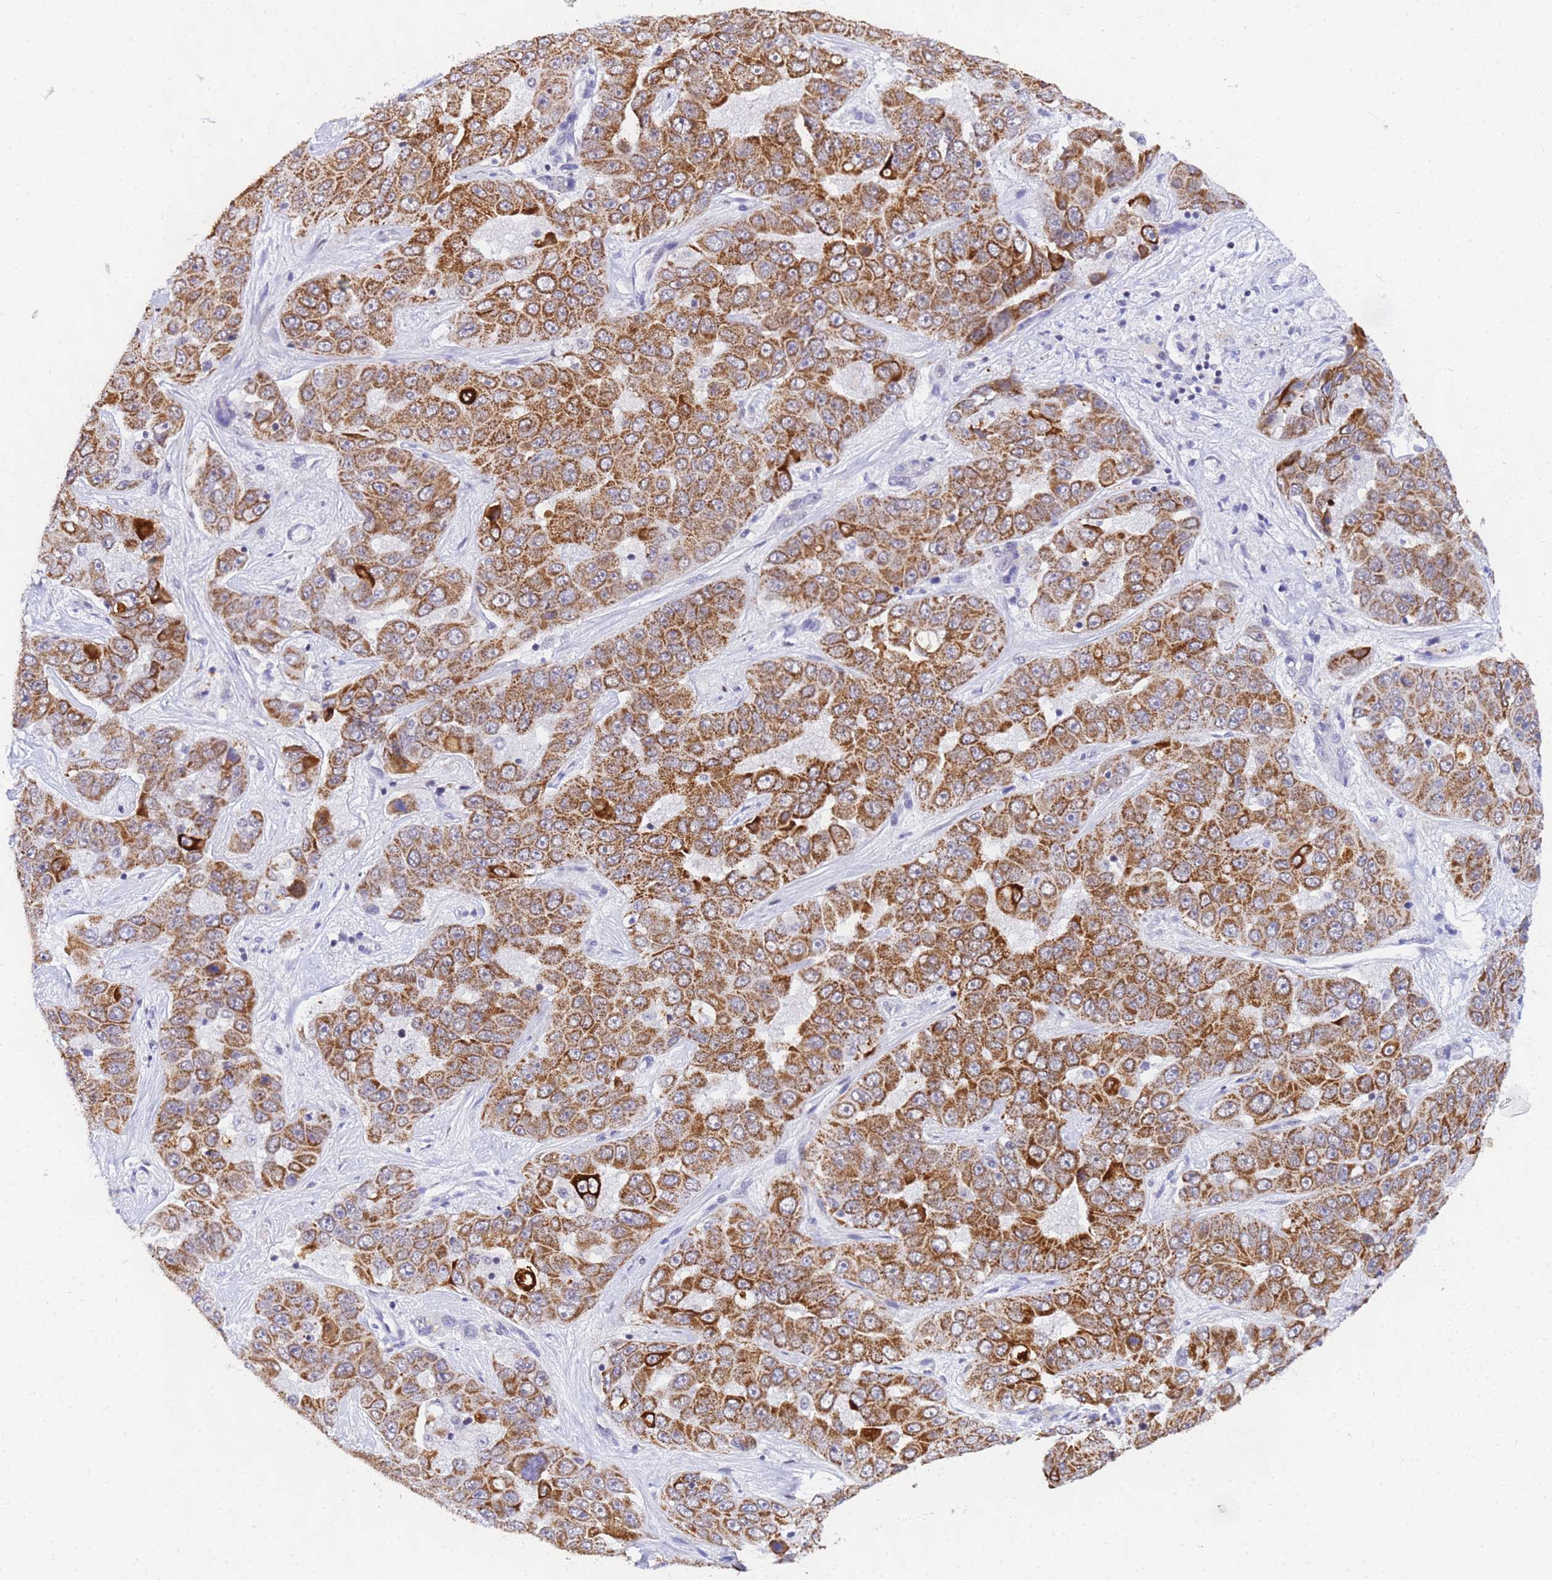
{"staining": {"intensity": "moderate", "quantity": ">75%", "location": "cytoplasmic/membranous"}, "tissue": "liver cancer", "cell_type": "Tumor cells", "image_type": "cancer", "snomed": [{"axis": "morphology", "description": "Cholangiocarcinoma"}, {"axis": "topography", "description": "Liver"}], "caption": "A histopathology image of cholangiocarcinoma (liver) stained for a protein reveals moderate cytoplasmic/membranous brown staining in tumor cells. The staining is performed using DAB (3,3'-diaminobenzidine) brown chromogen to label protein expression. The nuclei are counter-stained blue using hematoxylin.", "gene": "CKMT1A", "patient": {"sex": "female", "age": 52}}